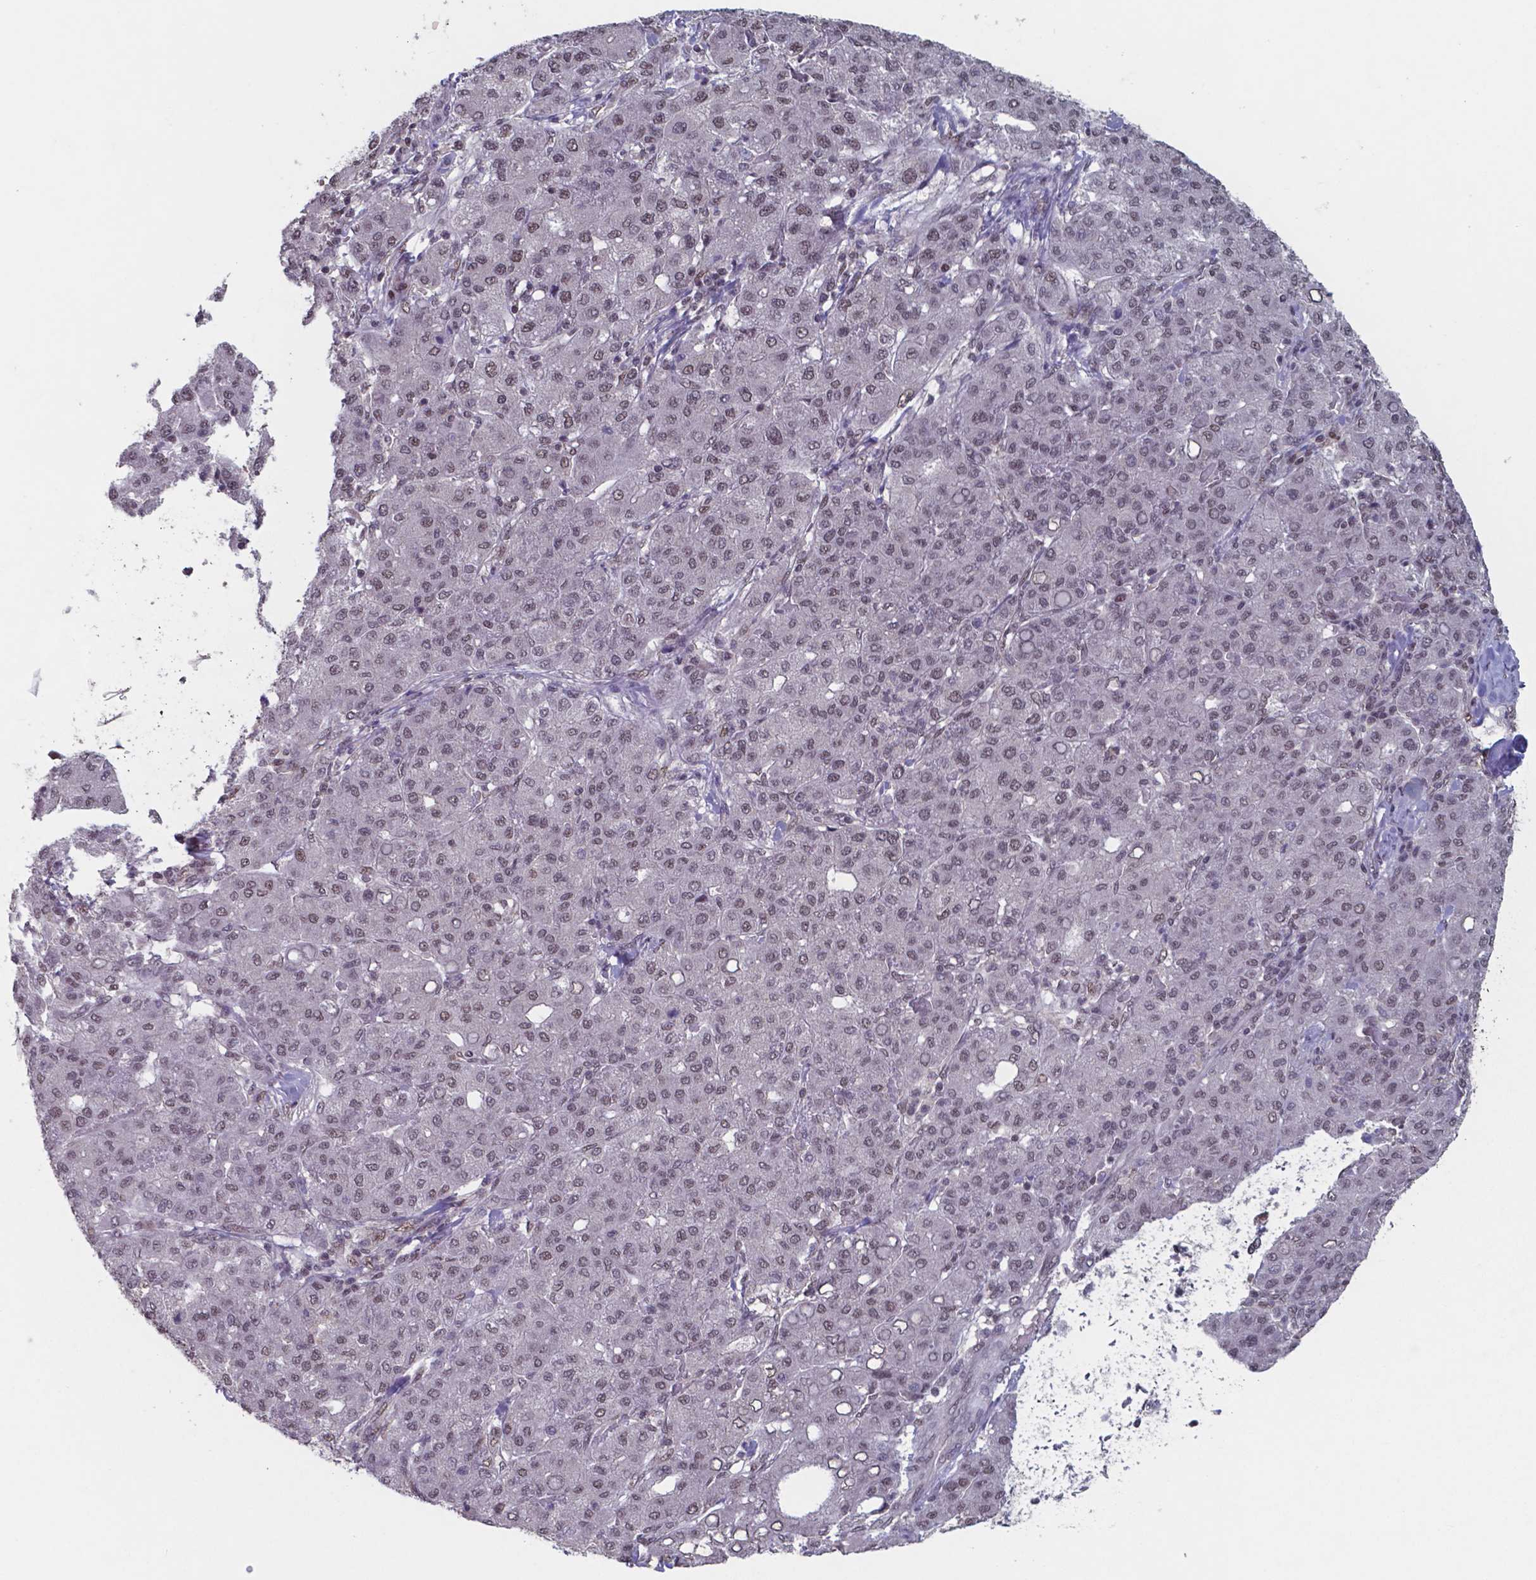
{"staining": {"intensity": "weak", "quantity": "25%-75%", "location": "nuclear"}, "tissue": "liver cancer", "cell_type": "Tumor cells", "image_type": "cancer", "snomed": [{"axis": "morphology", "description": "Carcinoma, Hepatocellular, NOS"}, {"axis": "topography", "description": "Liver"}], "caption": "Immunohistochemical staining of human liver hepatocellular carcinoma reveals low levels of weak nuclear expression in approximately 25%-75% of tumor cells.", "gene": "UBA1", "patient": {"sex": "male", "age": 65}}